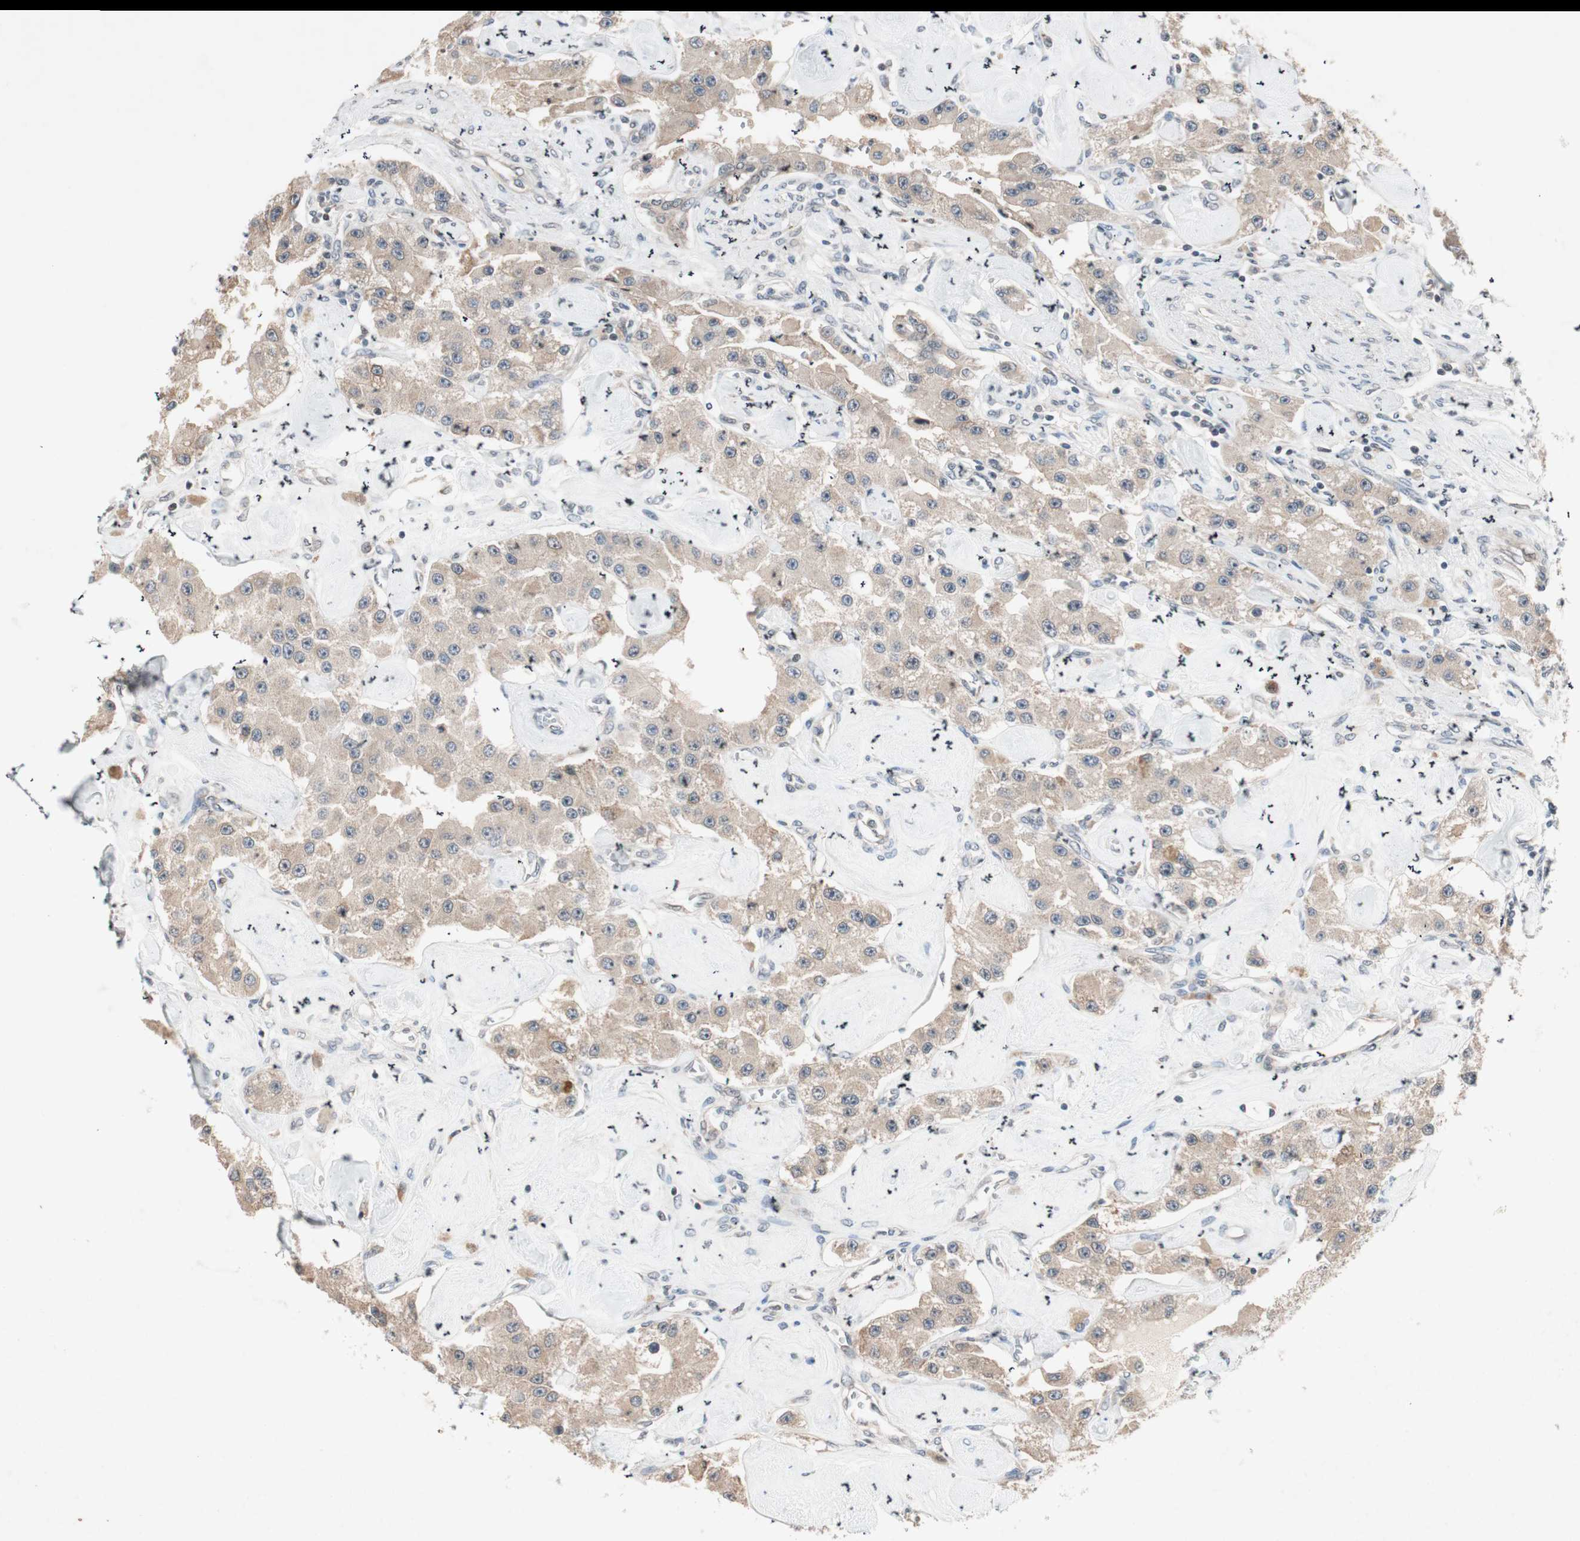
{"staining": {"intensity": "weak", "quantity": ">75%", "location": "cytoplasmic/membranous"}, "tissue": "carcinoid", "cell_type": "Tumor cells", "image_type": "cancer", "snomed": [{"axis": "morphology", "description": "Carcinoid, malignant, NOS"}, {"axis": "topography", "description": "Pancreas"}], "caption": "This image reveals IHC staining of carcinoid, with low weak cytoplasmic/membranous positivity in about >75% of tumor cells.", "gene": "PGBD1", "patient": {"sex": "male", "age": 41}}